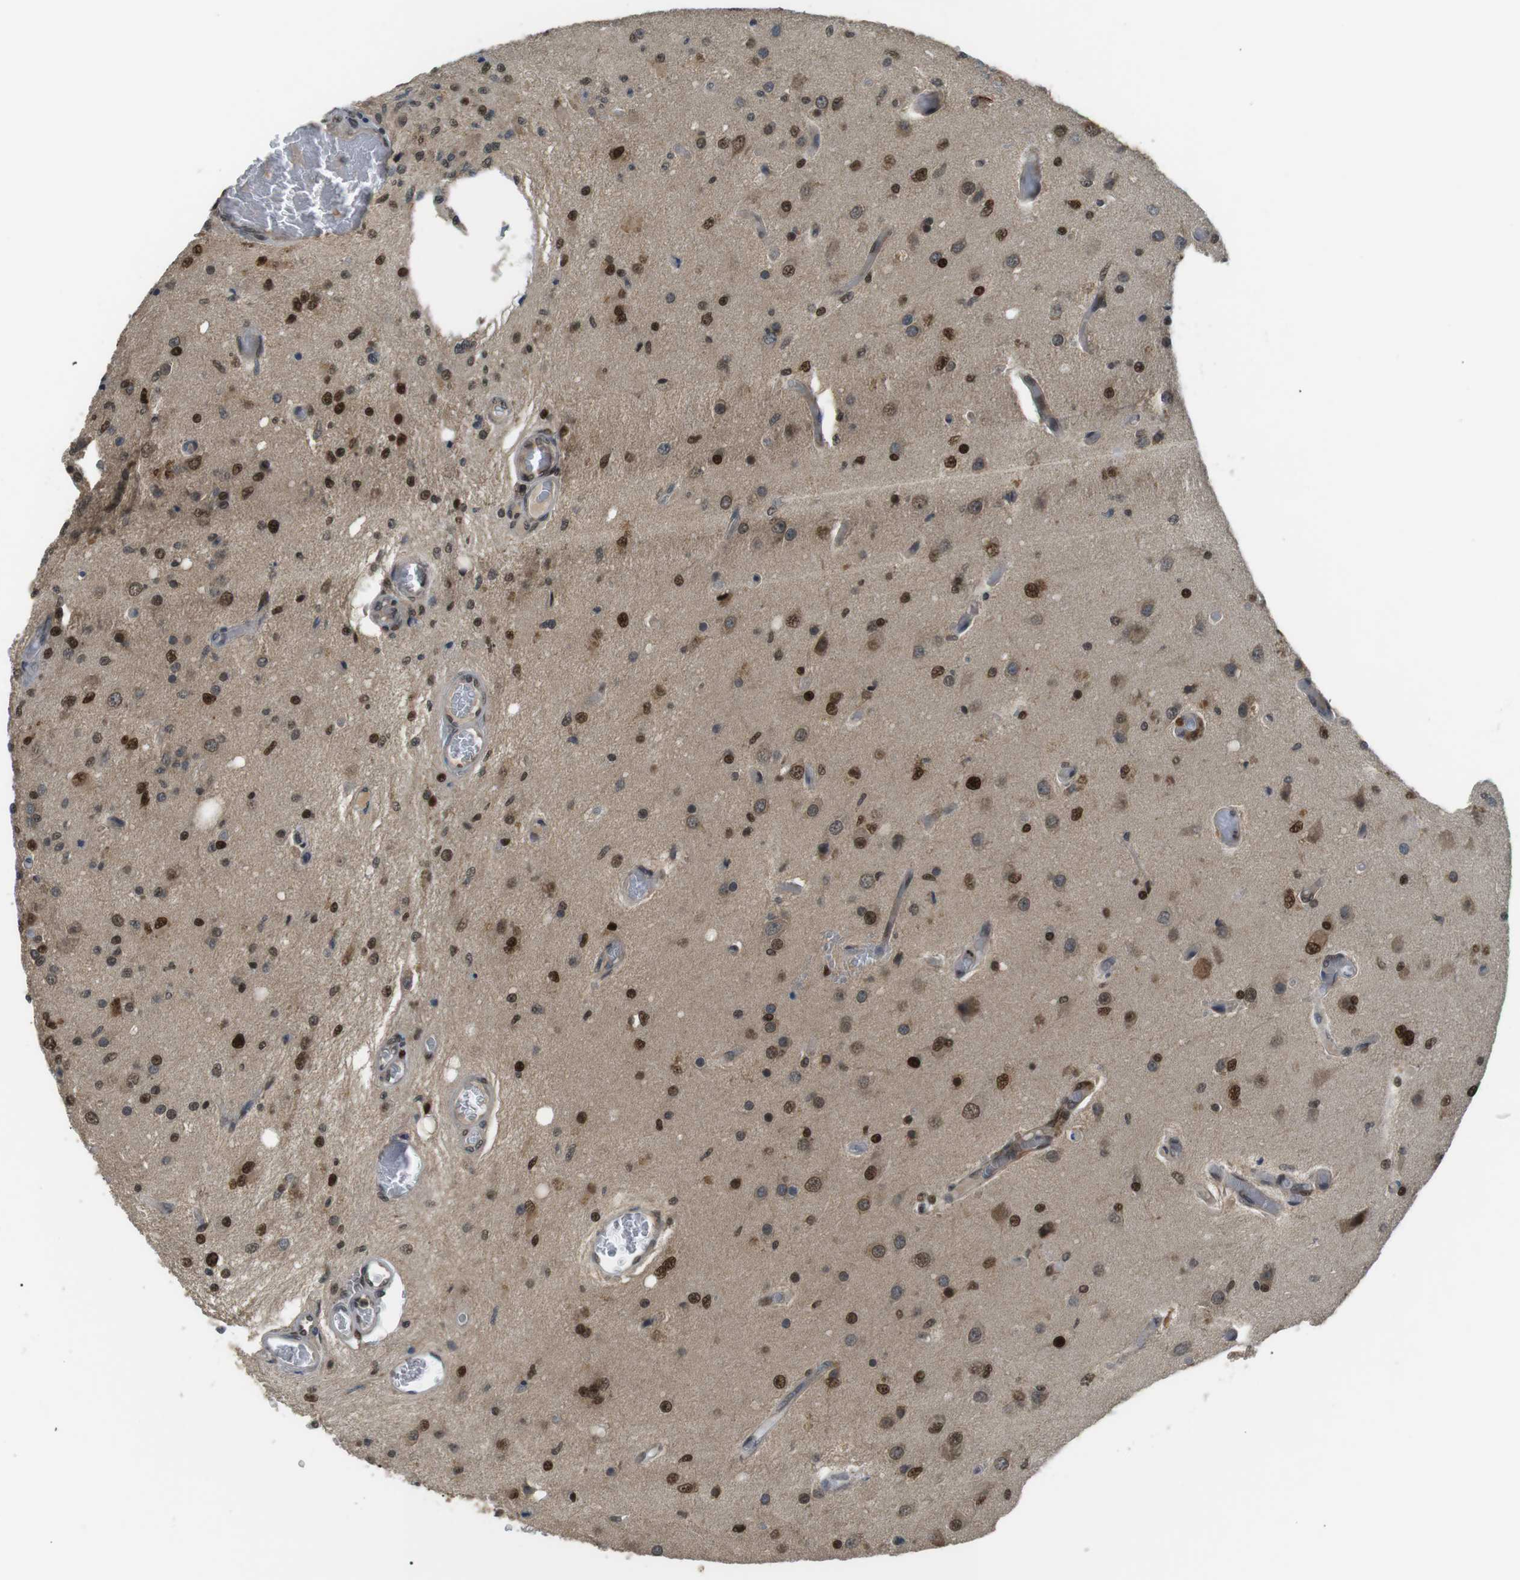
{"staining": {"intensity": "strong", "quantity": ">75%", "location": "cytoplasmic/membranous,nuclear"}, "tissue": "glioma", "cell_type": "Tumor cells", "image_type": "cancer", "snomed": [{"axis": "morphology", "description": "Normal tissue, NOS"}, {"axis": "morphology", "description": "Glioma, malignant, High grade"}, {"axis": "topography", "description": "Cerebral cortex"}], "caption": "Immunohistochemical staining of malignant high-grade glioma exhibits high levels of strong cytoplasmic/membranous and nuclear protein staining in approximately >75% of tumor cells. The protein of interest is shown in brown color, while the nuclei are stained blue.", "gene": "ORAI3", "patient": {"sex": "male", "age": 77}}